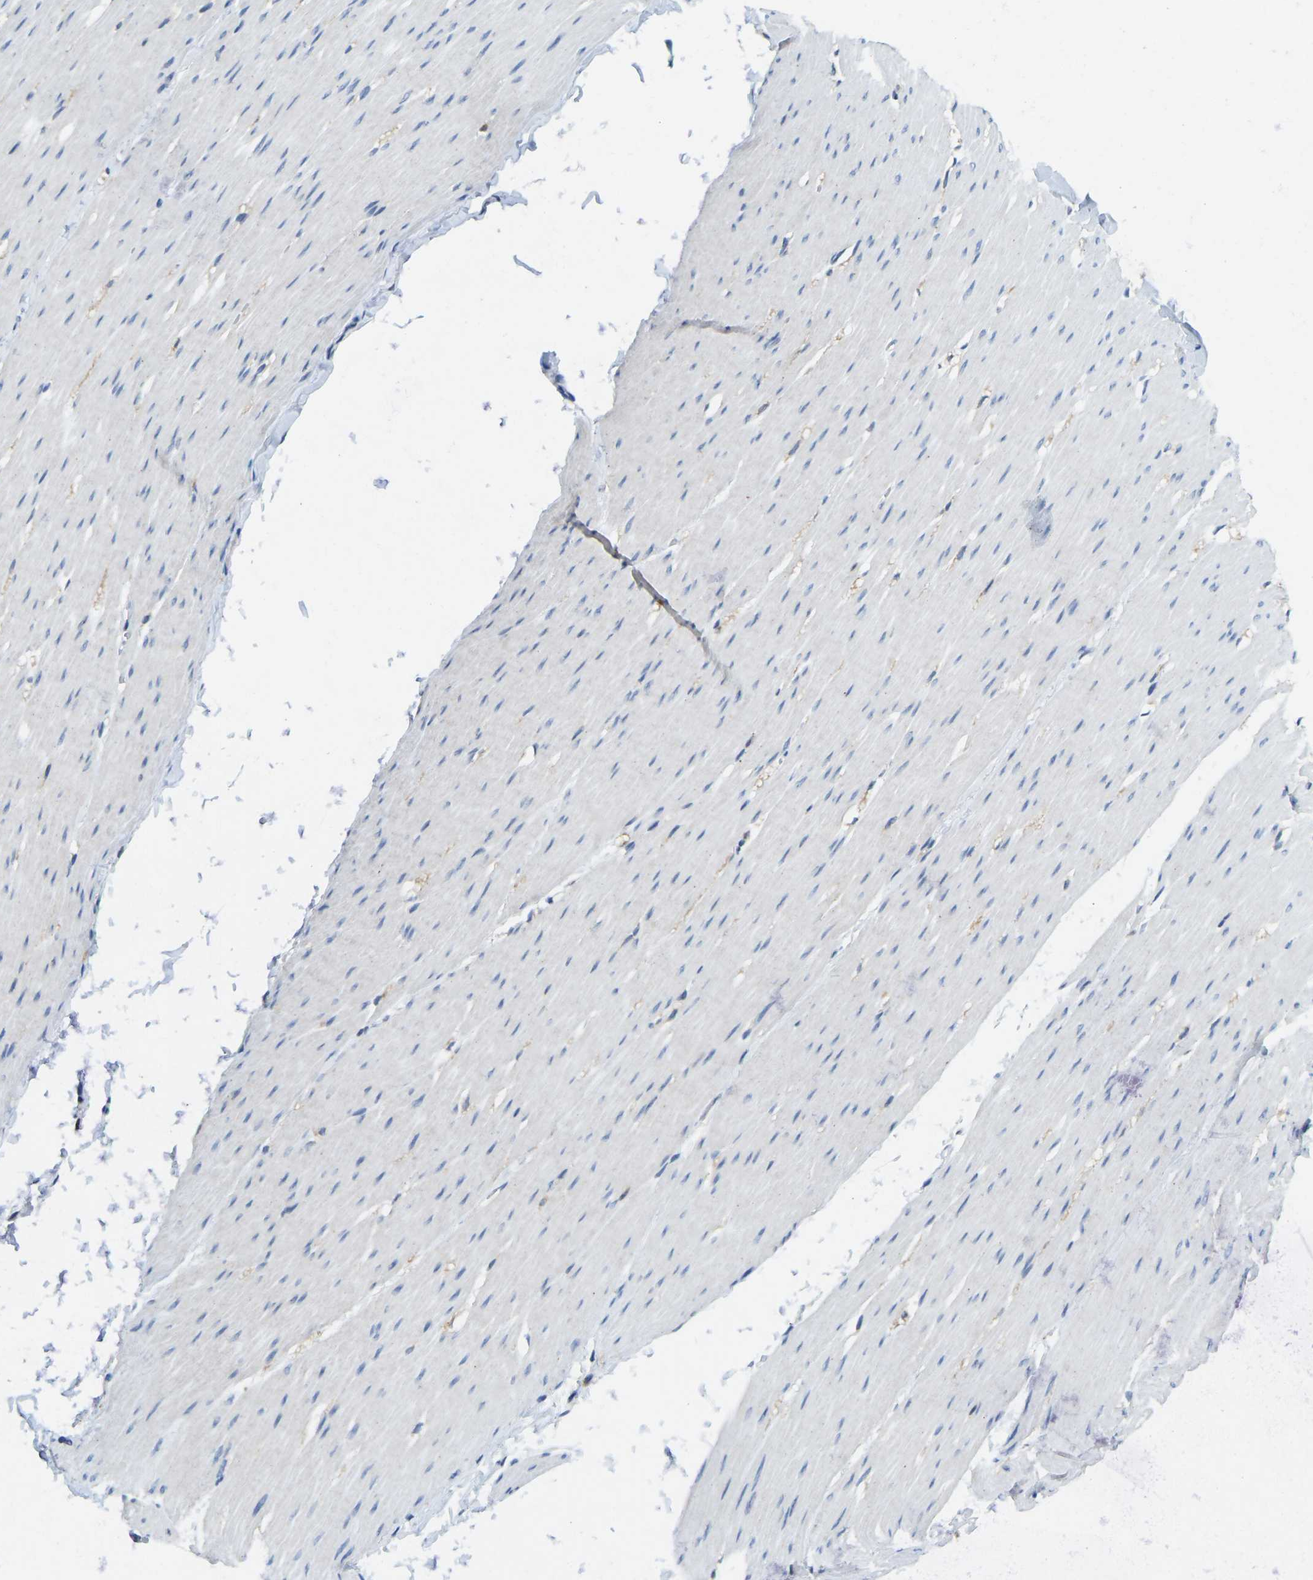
{"staining": {"intensity": "negative", "quantity": "none", "location": "none"}, "tissue": "smooth muscle", "cell_type": "Smooth muscle cells", "image_type": "normal", "snomed": [{"axis": "morphology", "description": "Normal tissue, NOS"}, {"axis": "topography", "description": "Smooth muscle"}, {"axis": "topography", "description": "Colon"}], "caption": "Immunohistochemistry of benign smooth muscle demonstrates no expression in smooth muscle cells.", "gene": "NDRG3", "patient": {"sex": "male", "age": 67}}